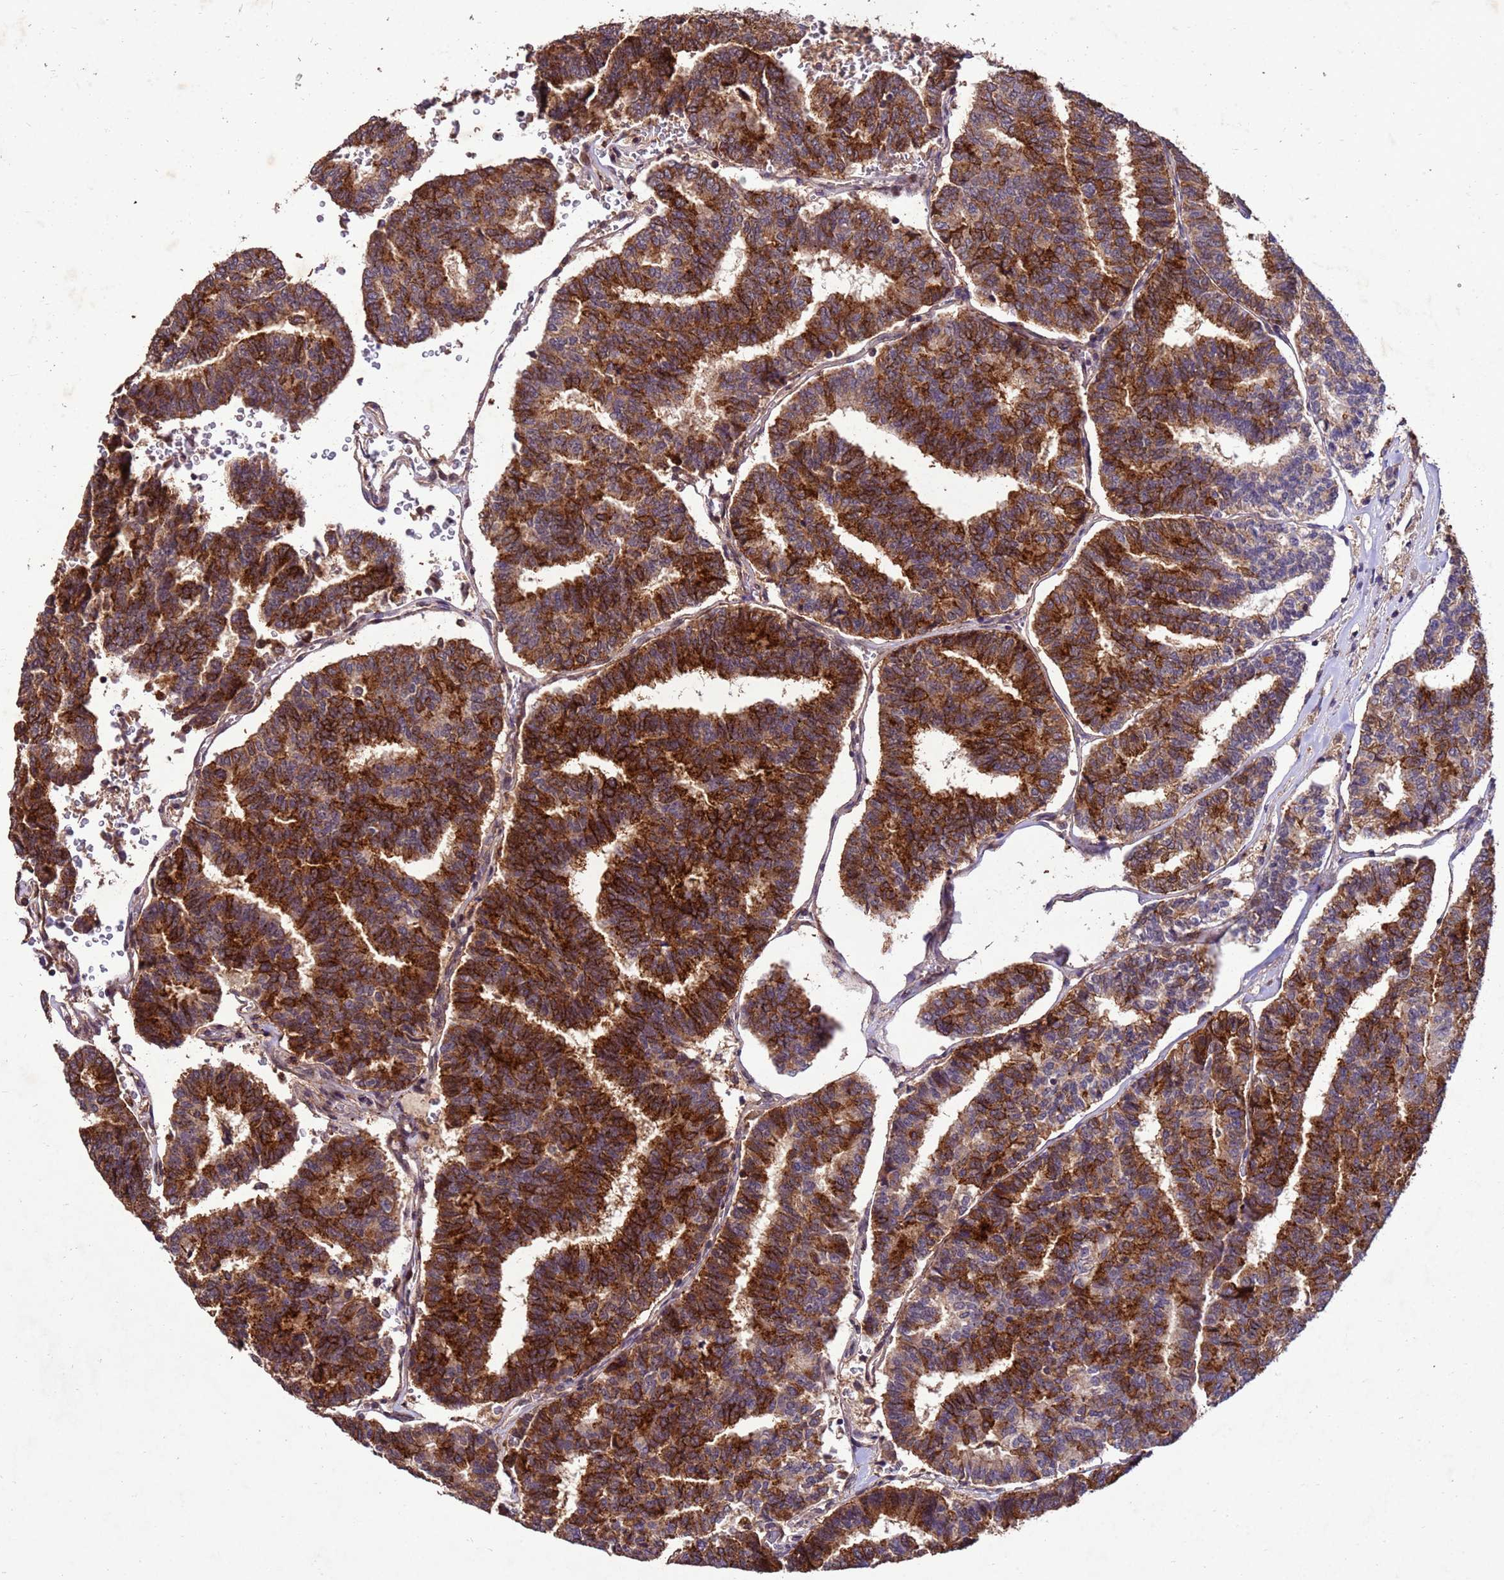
{"staining": {"intensity": "strong", "quantity": ">75%", "location": "cytoplasmic/membranous"}, "tissue": "thyroid cancer", "cell_type": "Tumor cells", "image_type": "cancer", "snomed": [{"axis": "morphology", "description": "Papillary adenocarcinoma, NOS"}, {"axis": "topography", "description": "Thyroid gland"}], "caption": "Thyroid cancer stained with a protein marker displays strong staining in tumor cells.", "gene": "TOR4A", "patient": {"sex": "female", "age": 35}}